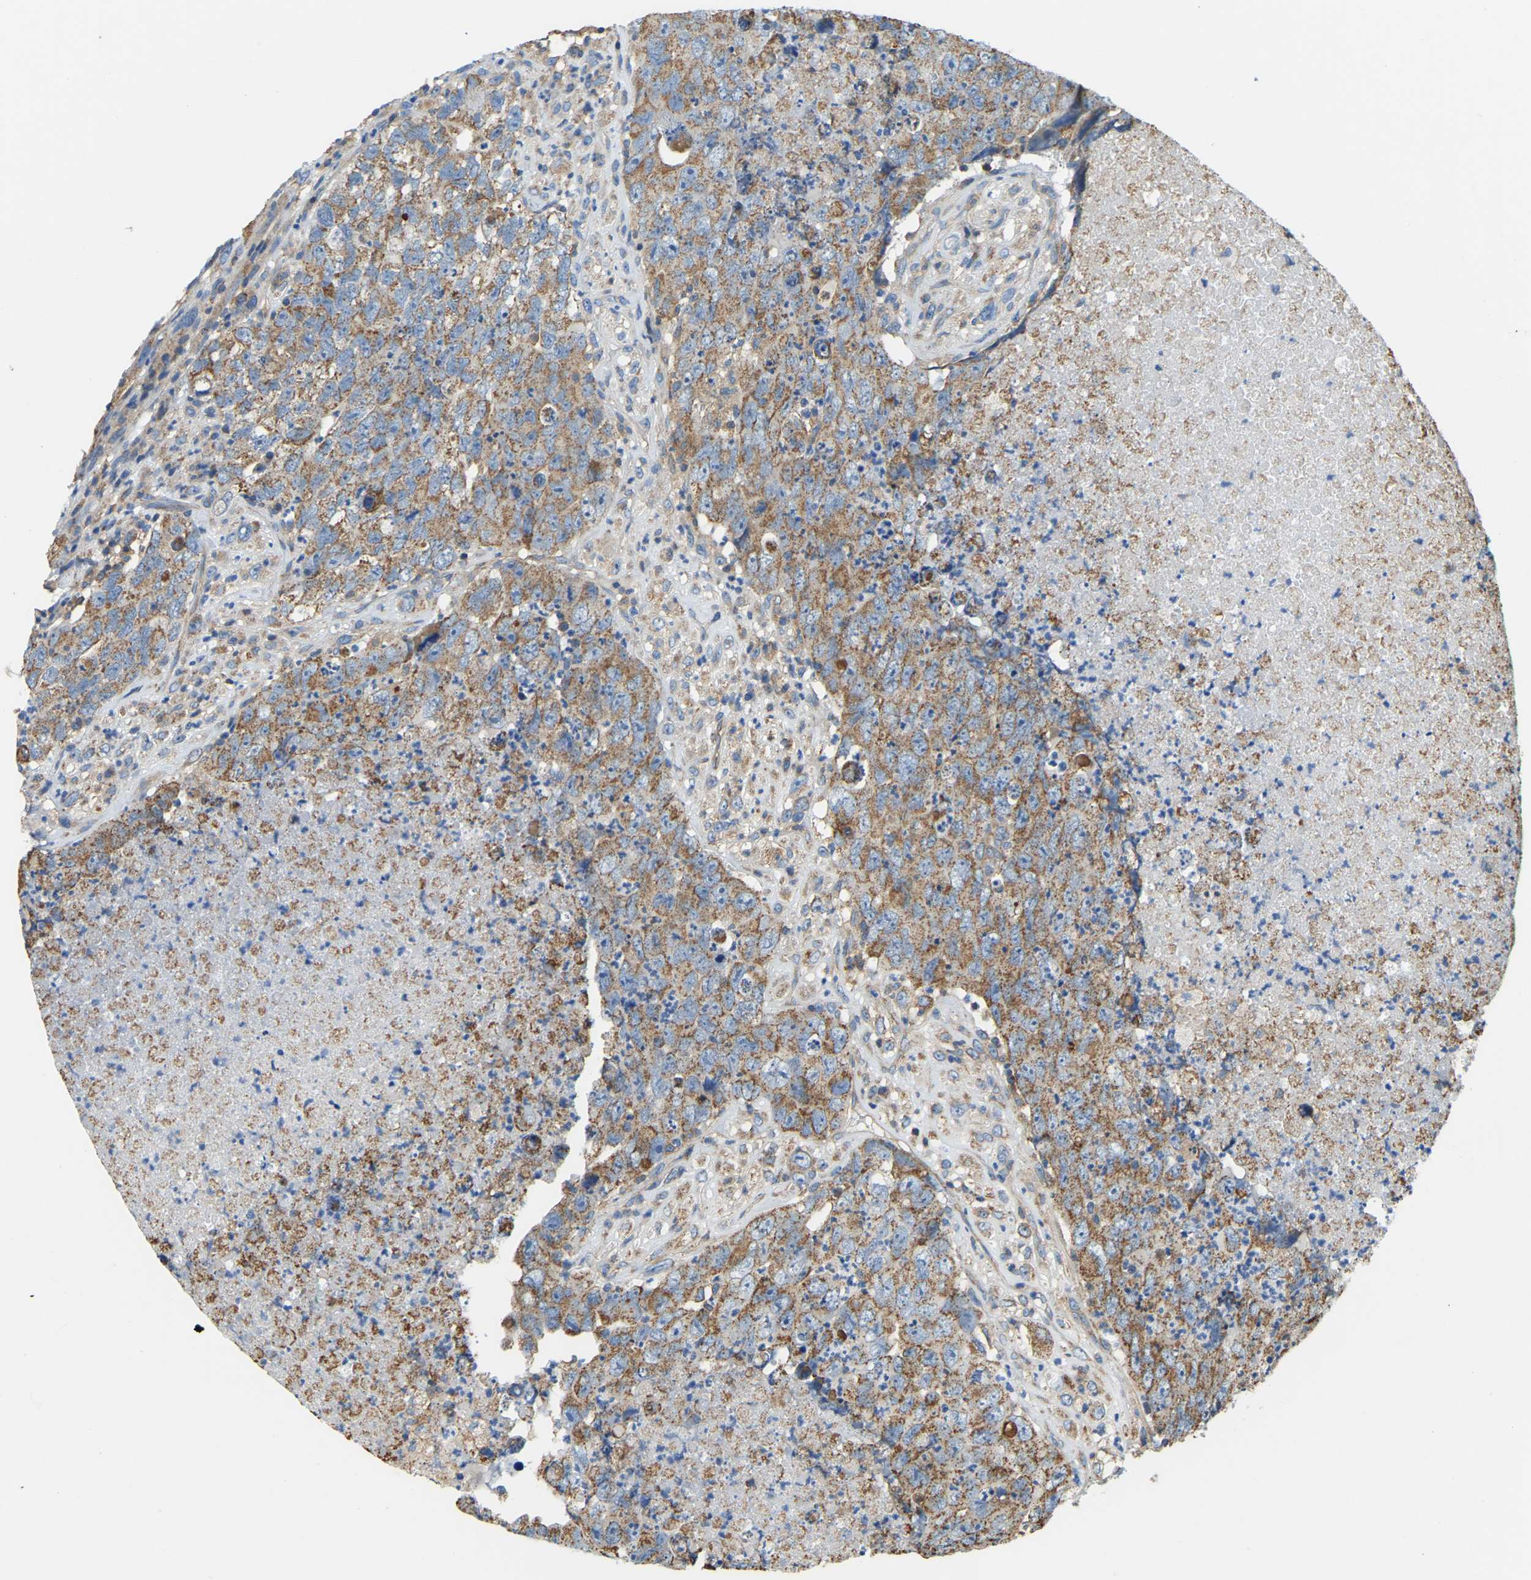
{"staining": {"intensity": "moderate", "quantity": ">75%", "location": "cytoplasmic/membranous"}, "tissue": "testis cancer", "cell_type": "Tumor cells", "image_type": "cancer", "snomed": [{"axis": "morphology", "description": "Carcinoma, Embryonal, NOS"}, {"axis": "topography", "description": "Testis"}], "caption": "Immunohistochemical staining of human testis embryonal carcinoma shows medium levels of moderate cytoplasmic/membranous protein positivity in about >75% of tumor cells.", "gene": "AHNAK", "patient": {"sex": "male", "age": 32}}